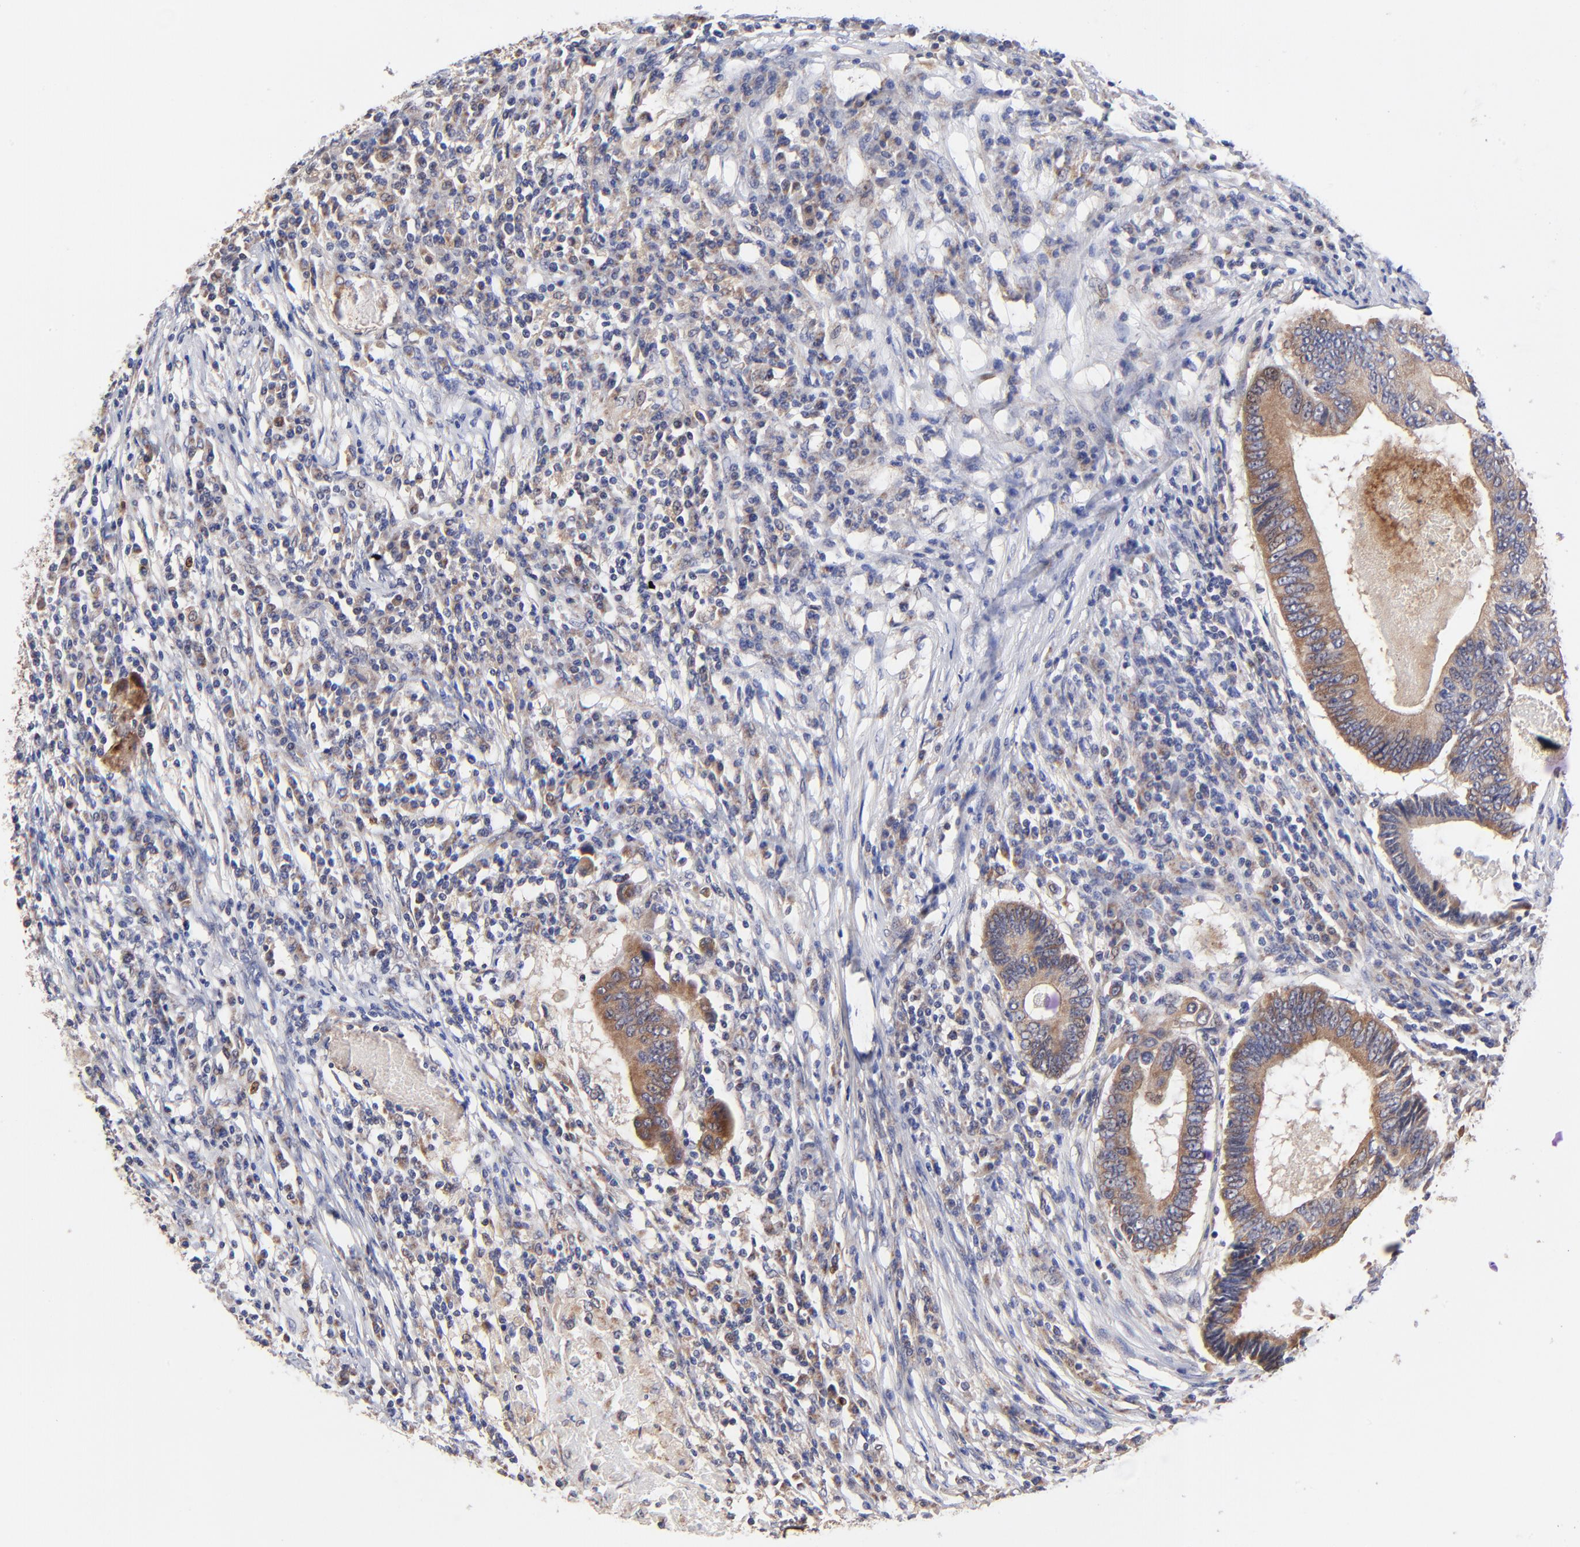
{"staining": {"intensity": "moderate", "quantity": ">75%", "location": "cytoplasmic/membranous"}, "tissue": "colorectal cancer", "cell_type": "Tumor cells", "image_type": "cancer", "snomed": [{"axis": "morphology", "description": "Adenocarcinoma, NOS"}, {"axis": "topography", "description": "Colon"}], "caption": "Brown immunohistochemical staining in colorectal cancer shows moderate cytoplasmic/membranous staining in approximately >75% of tumor cells.", "gene": "FBXL12", "patient": {"sex": "female", "age": 78}}